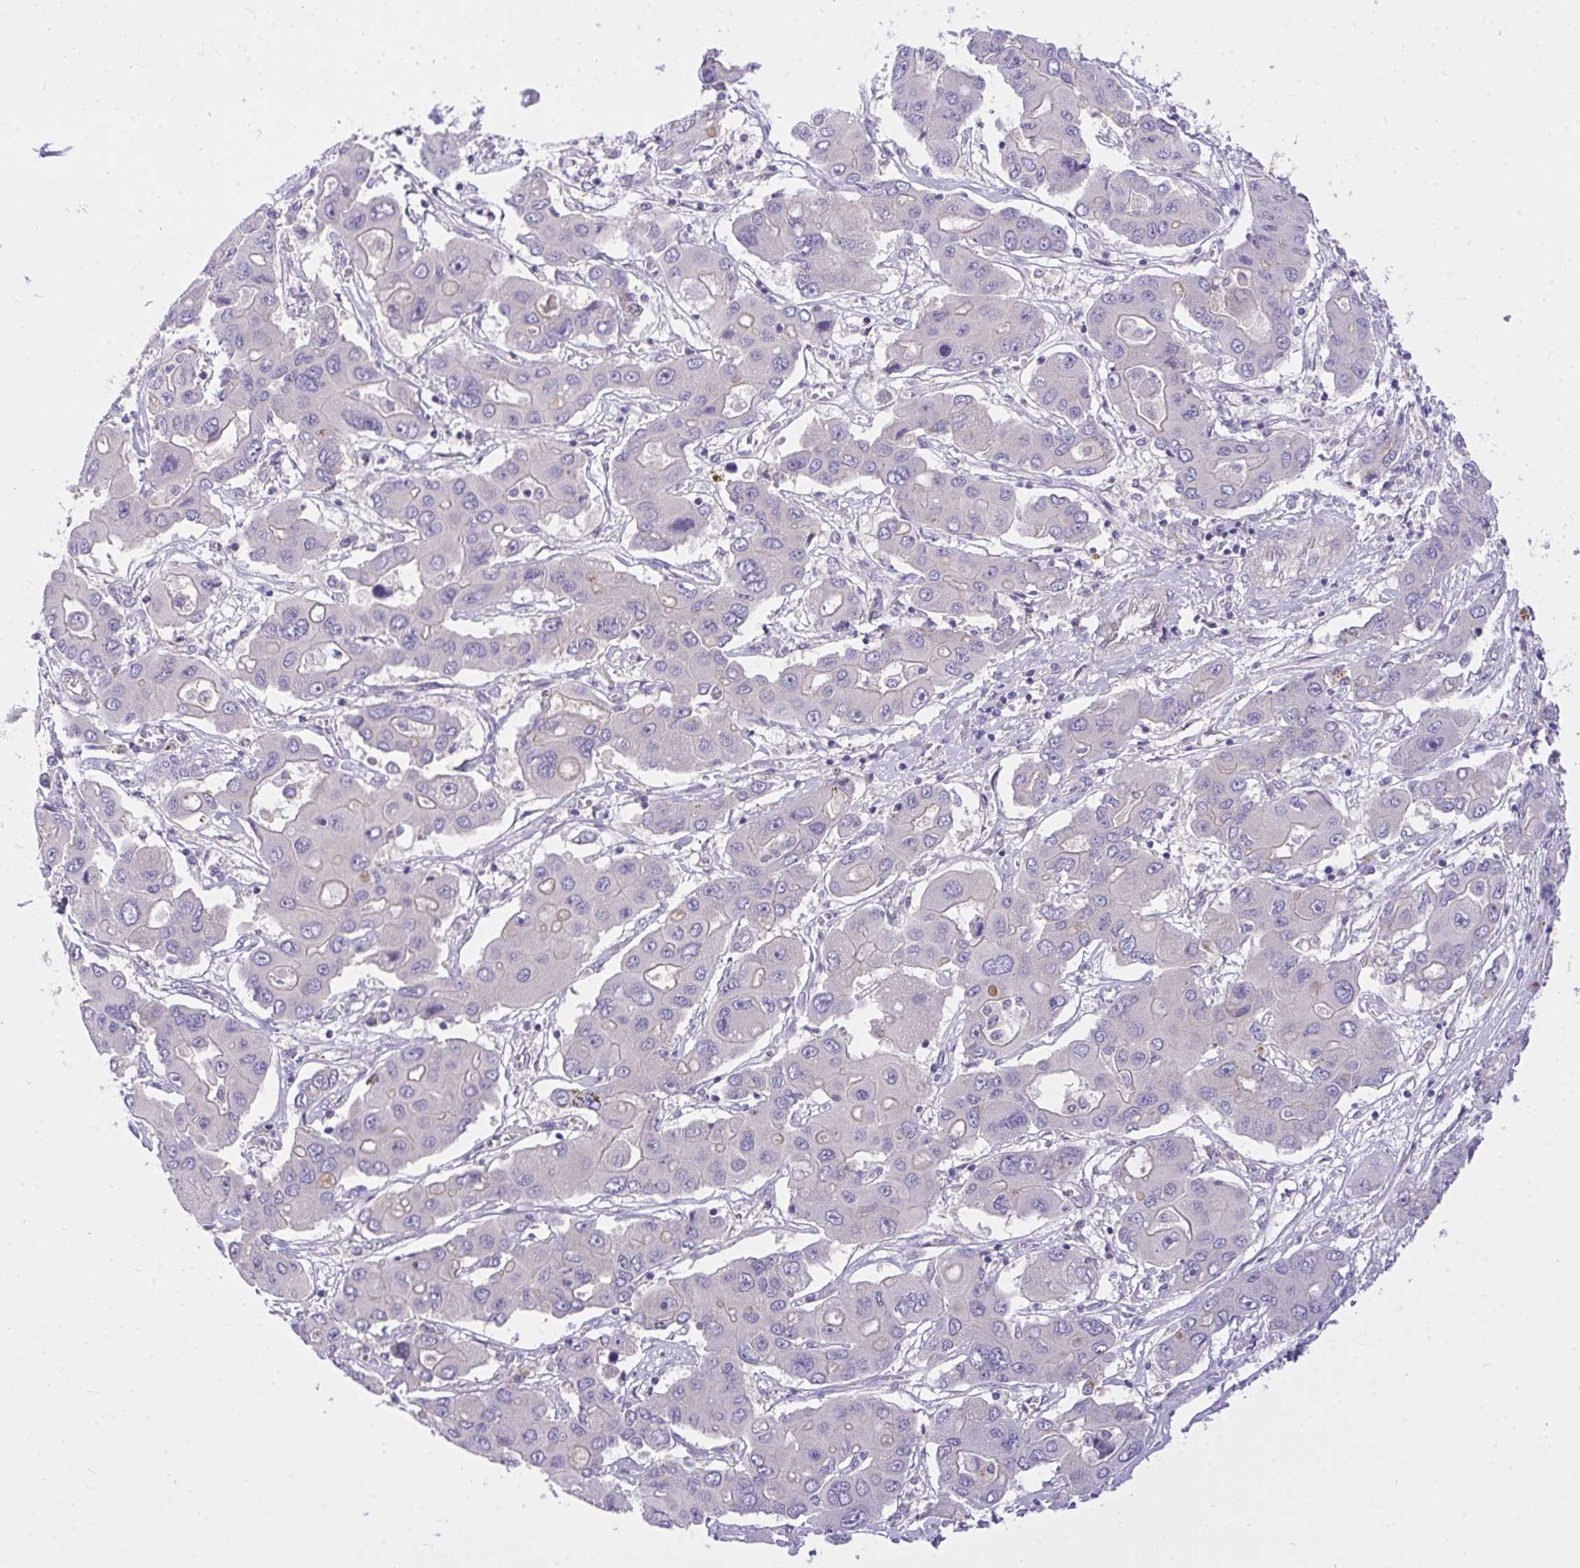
{"staining": {"intensity": "negative", "quantity": "none", "location": "none"}, "tissue": "liver cancer", "cell_type": "Tumor cells", "image_type": "cancer", "snomed": [{"axis": "morphology", "description": "Cholangiocarcinoma"}, {"axis": "topography", "description": "Liver"}], "caption": "The IHC micrograph has no significant expression in tumor cells of liver cancer (cholangiocarcinoma) tissue. Nuclei are stained in blue.", "gene": "TLN2", "patient": {"sex": "male", "age": 67}}